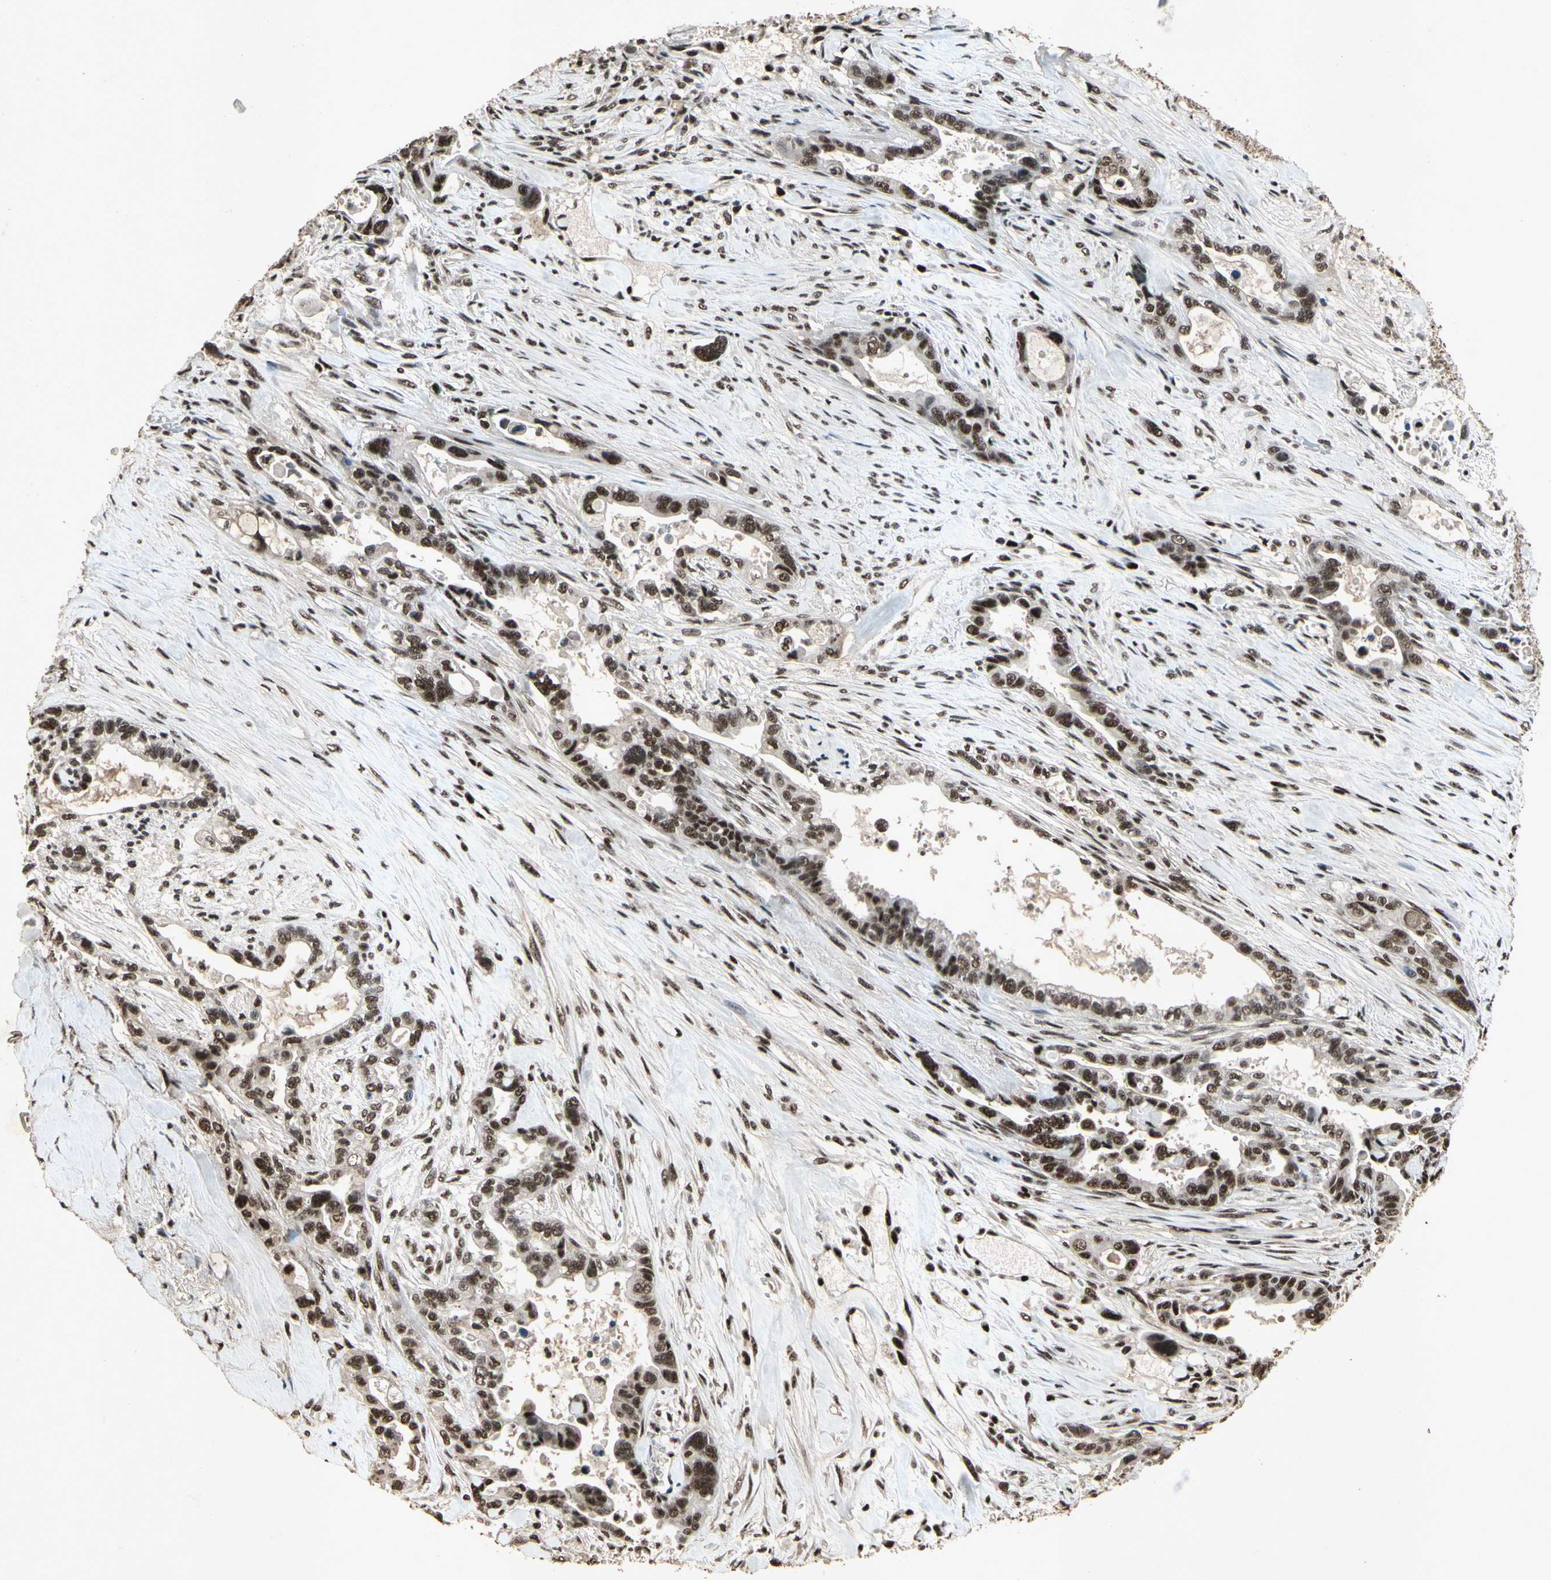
{"staining": {"intensity": "strong", "quantity": ">75%", "location": "nuclear"}, "tissue": "pancreatic cancer", "cell_type": "Tumor cells", "image_type": "cancer", "snomed": [{"axis": "morphology", "description": "Adenocarcinoma, NOS"}, {"axis": "topography", "description": "Pancreas"}], "caption": "Tumor cells reveal high levels of strong nuclear expression in approximately >75% of cells in pancreatic cancer (adenocarcinoma).", "gene": "TBX2", "patient": {"sex": "male", "age": 70}}